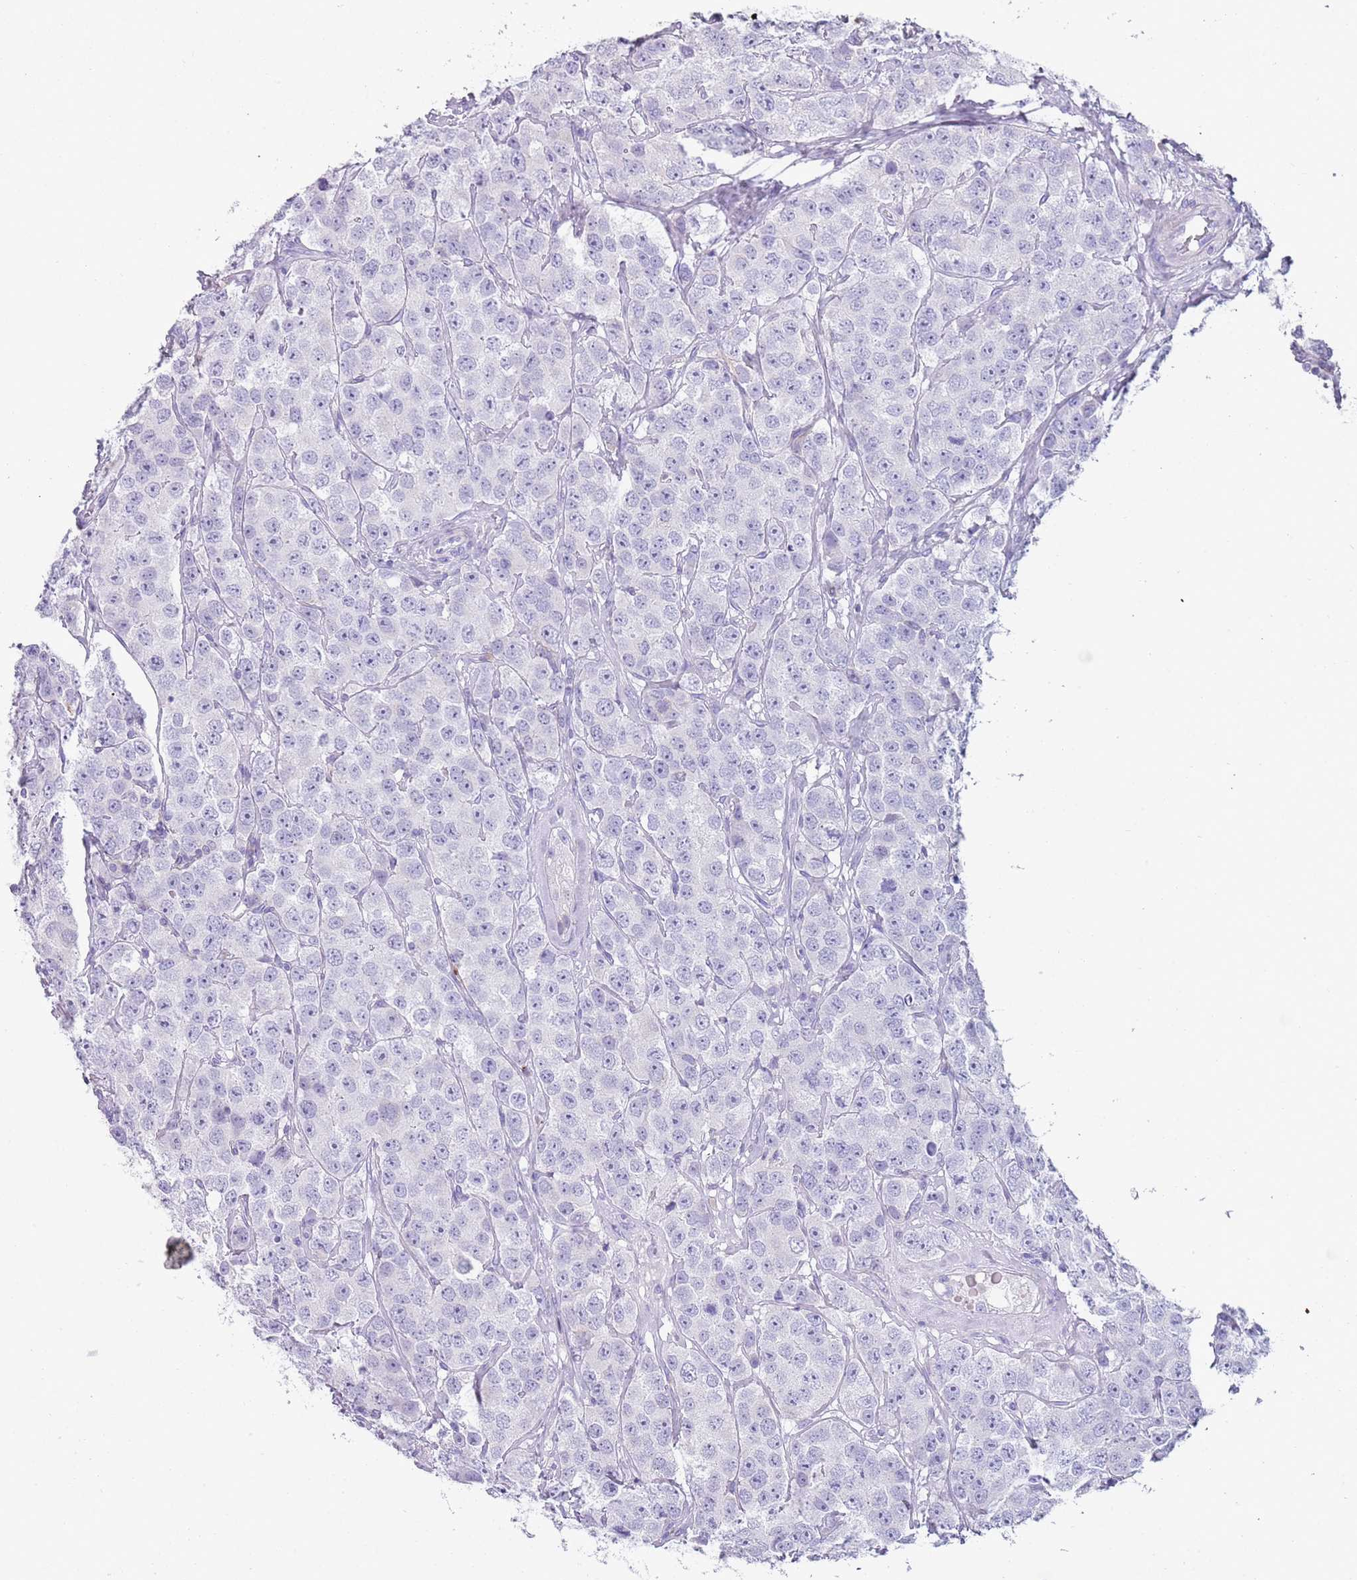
{"staining": {"intensity": "negative", "quantity": "none", "location": "none"}, "tissue": "testis cancer", "cell_type": "Tumor cells", "image_type": "cancer", "snomed": [{"axis": "morphology", "description": "Seminoma, NOS"}, {"axis": "topography", "description": "Testis"}], "caption": "Tumor cells are negative for brown protein staining in testis seminoma.", "gene": "NBPF20", "patient": {"sex": "male", "age": 28}}